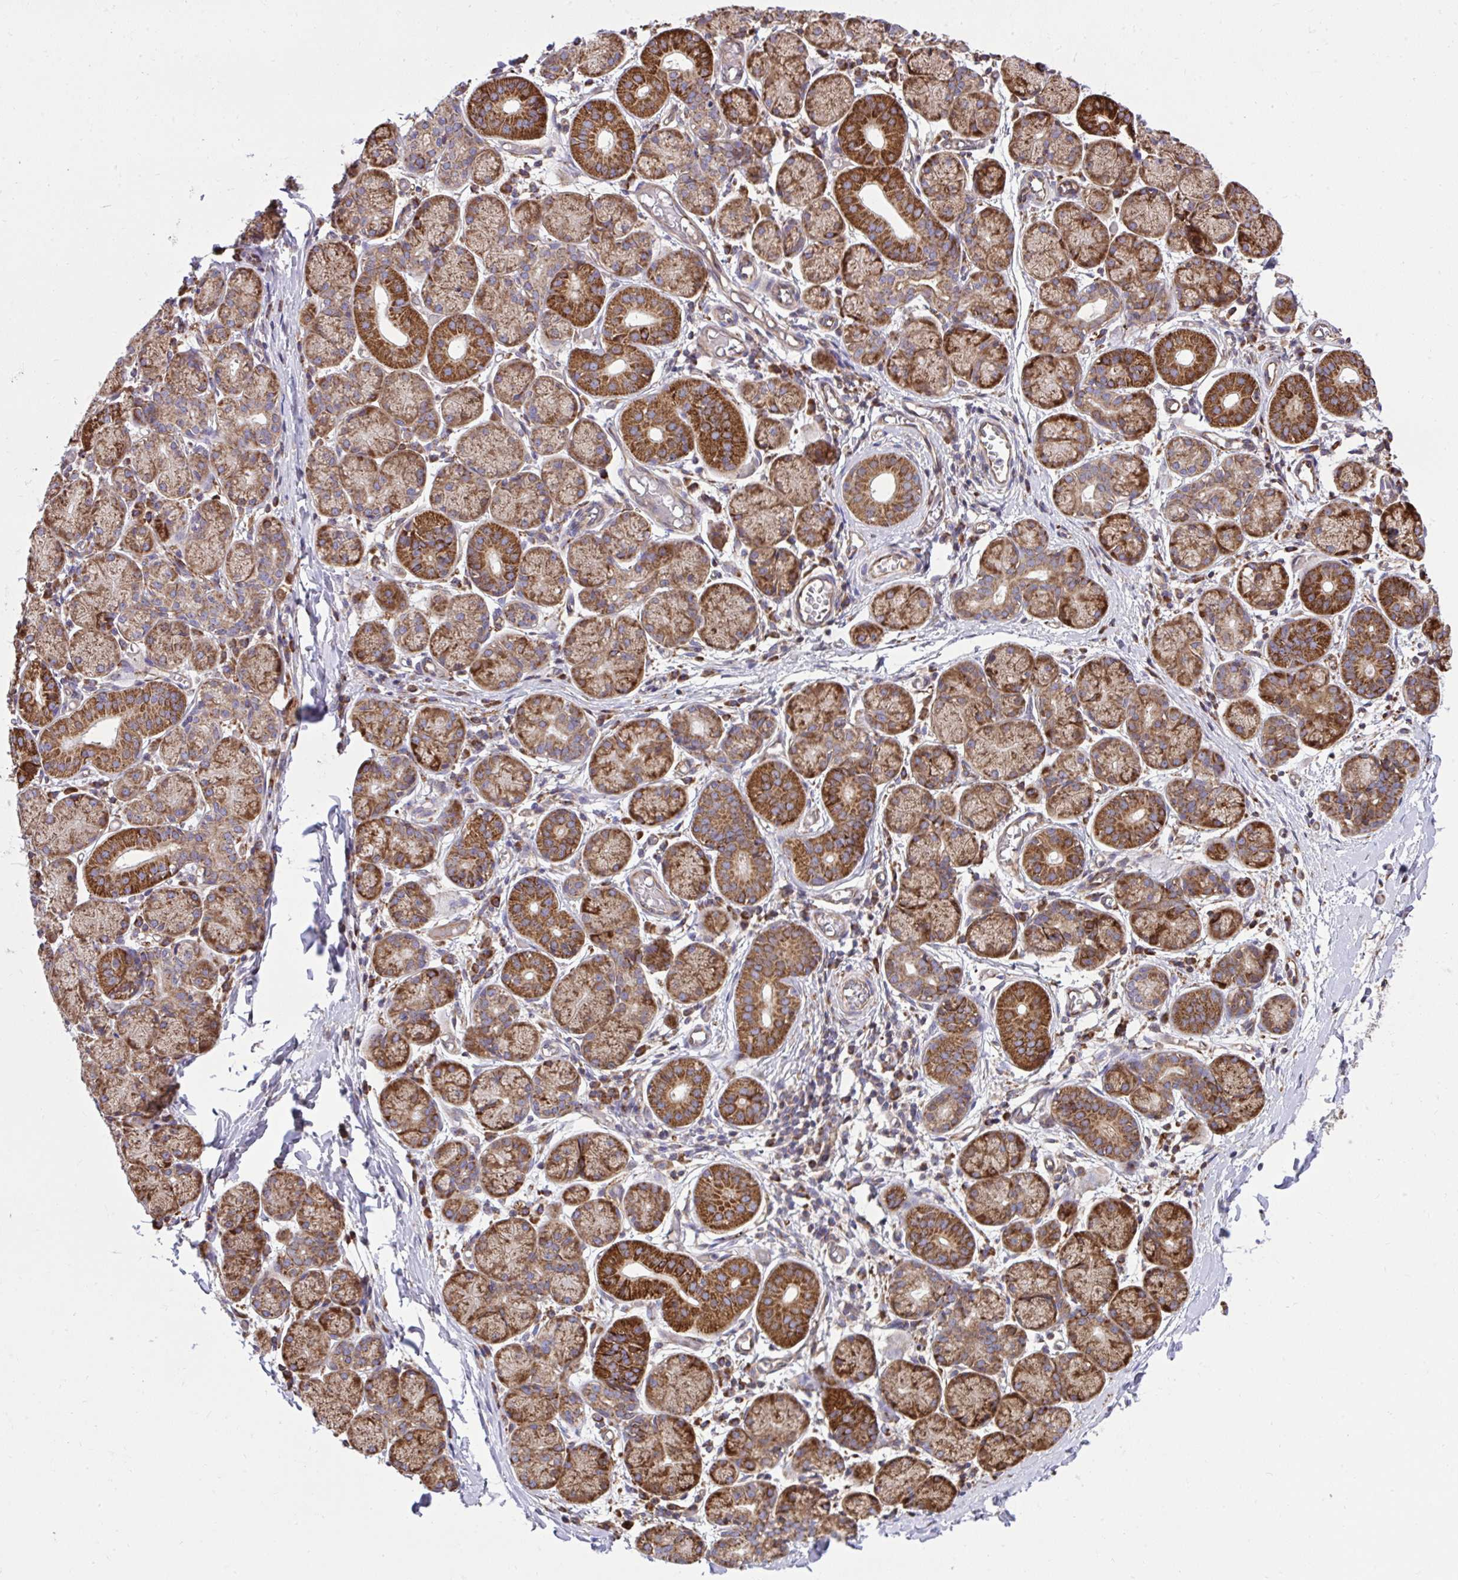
{"staining": {"intensity": "strong", "quantity": "25%-75%", "location": "cytoplasmic/membranous"}, "tissue": "salivary gland", "cell_type": "Glandular cells", "image_type": "normal", "snomed": [{"axis": "morphology", "description": "Normal tissue, NOS"}, {"axis": "topography", "description": "Salivary gland"}], "caption": "The photomicrograph displays immunohistochemical staining of unremarkable salivary gland. There is strong cytoplasmic/membranous positivity is identified in about 25%-75% of glandular cells. (IHC, brightfield microscopy, high magnification).", "gene": "NMNAT3", "patient": {"sex": "female", "age": 24}}